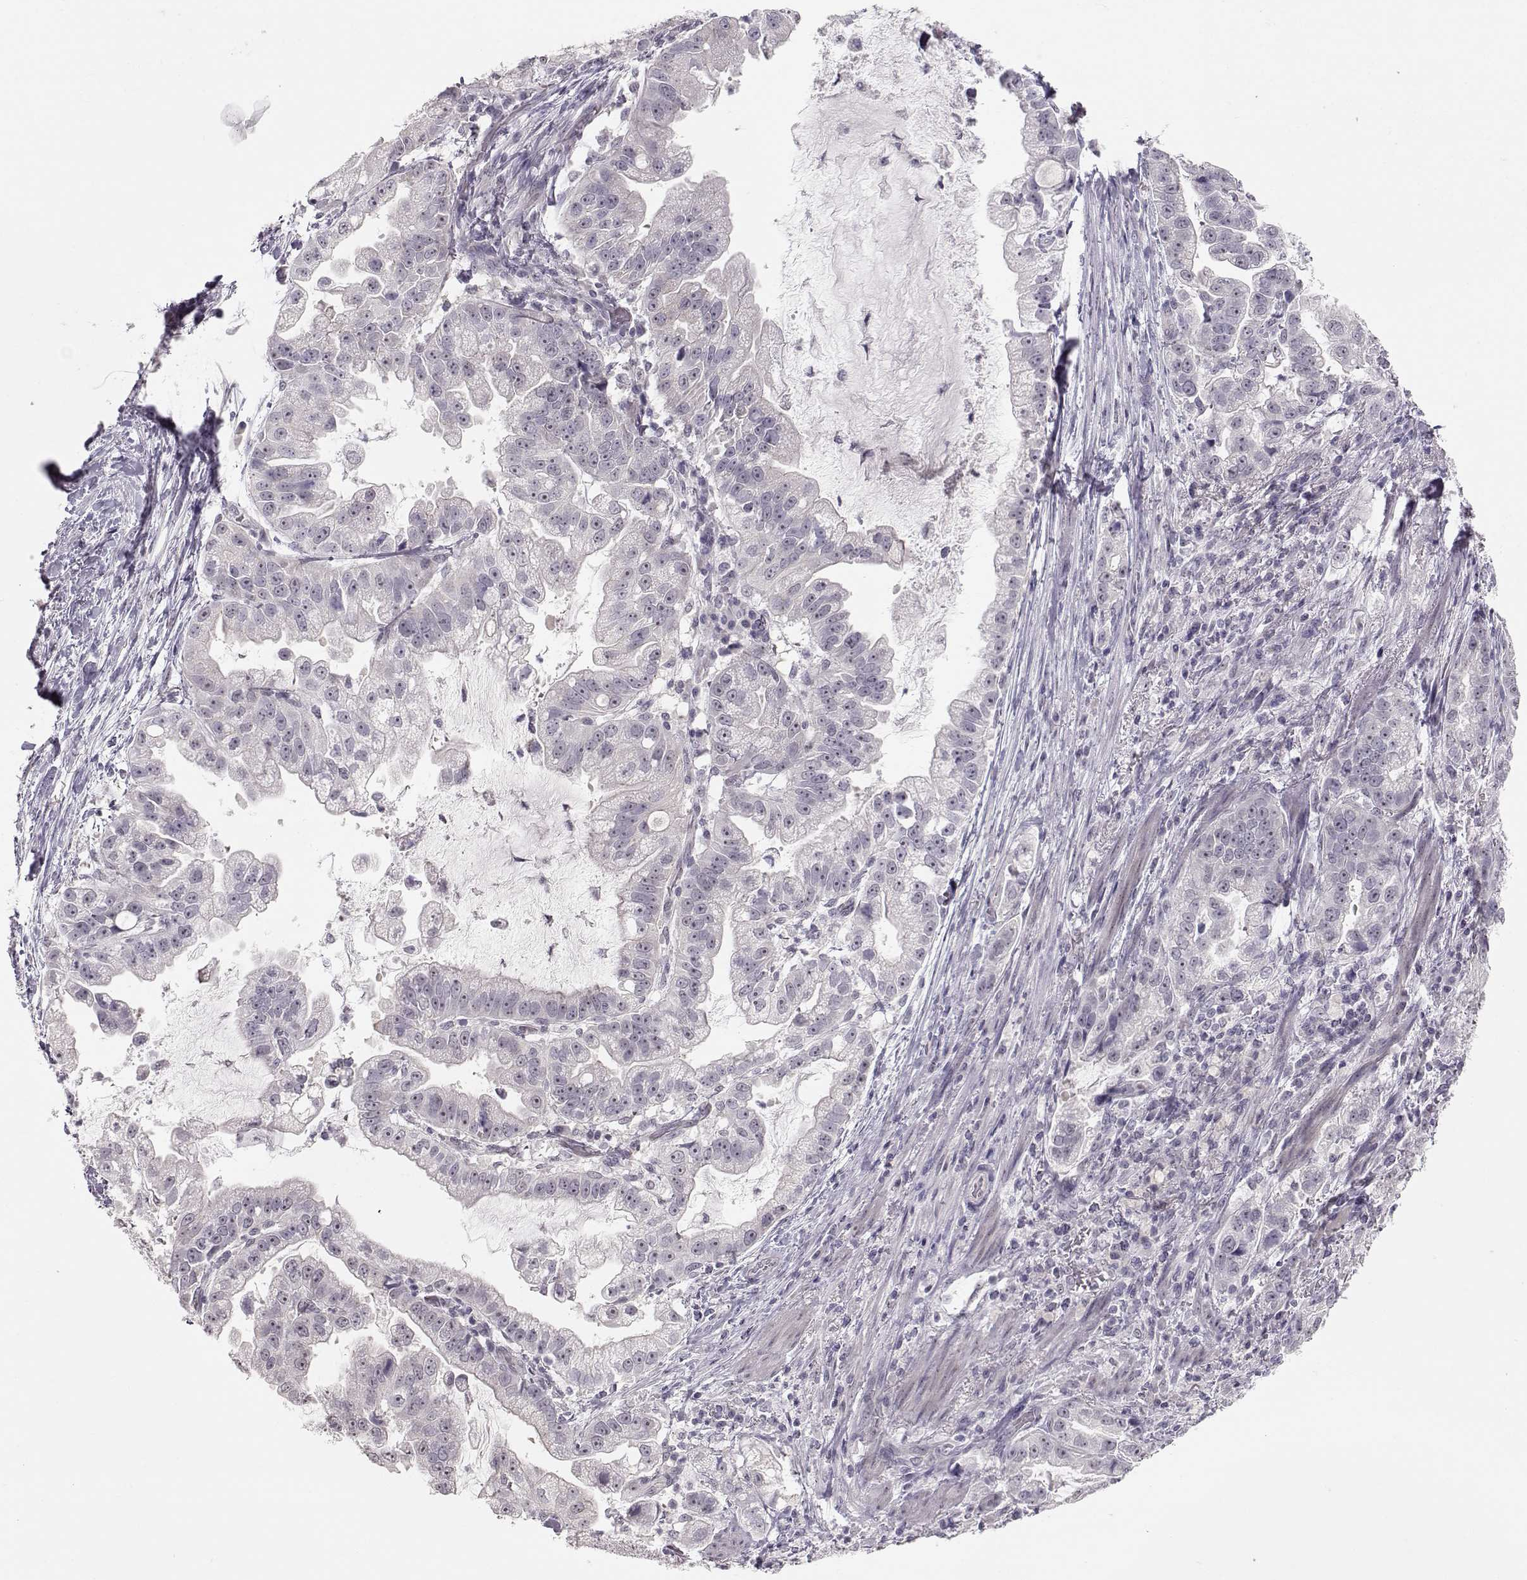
{"staining": {"intensity": "negative", "quantity": "none", "location": "none"}, "tissue": "stomach cancer", "cell_type": "Tumor cells", "image_type": "cancer", "snomed": [{"axis": "morphology", "description": "Adenocarcinoma, NOS"}, {"axis": "topography", "description": "Stomach"}], "caption": "Immunohistochemistry of stomach cancer (adenocarcinoma) displays no staining in tumor cells.", "gene": "FAM205A", "patient": {"sex": "male", "age": 59}}